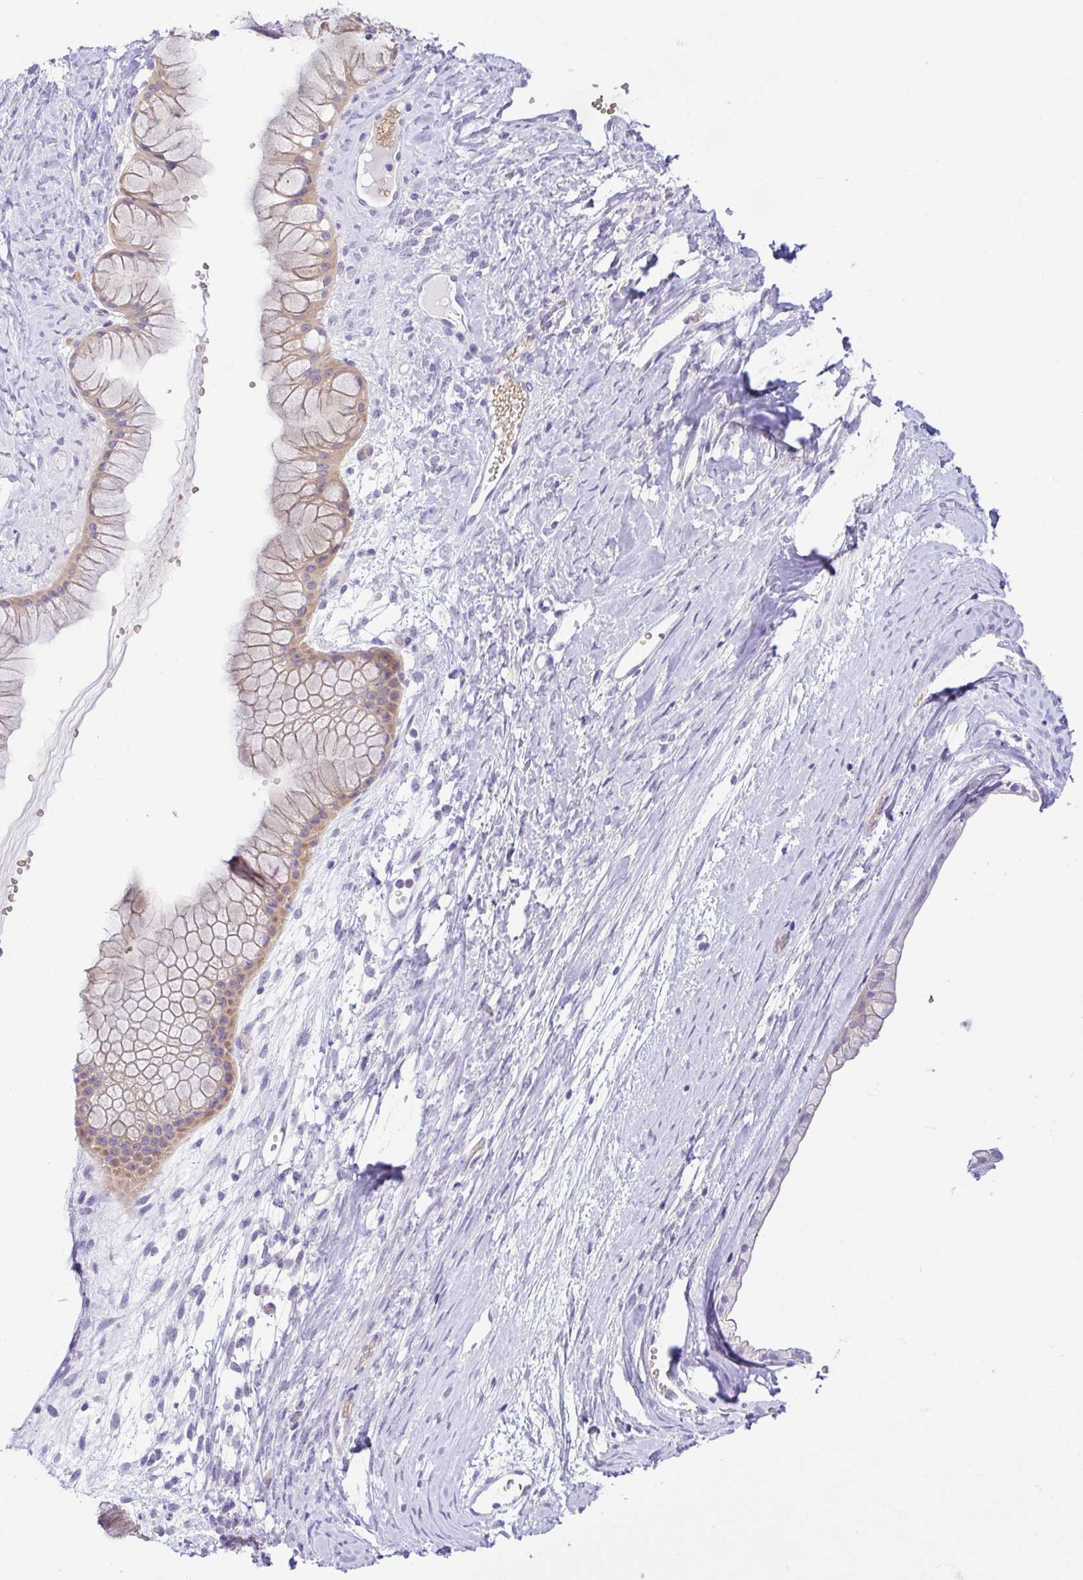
{"staining": {"intensity": "weak", "quantity": ">75%", "location": "cytoplasmic/membranous"}, "tissue": "ovarian cancer", "cell_type": "Tumor cells", "image_type": "cancer", "snomed": [{"axis": "morphology", "description": "Cystadenocarcinoma, mucinous, NOS"}, {"axis": "topography", "description": "Ovary"}], "caption": "High-power microscopy captured an IHC histopathology image of ovarian cancer, revealing weak cytoplasmic/membranous expression in about >75% of tumor cells. (brown staining indicates protein expression, while blue staining denotes nuclei).", "gene": "EPB42", "patient": {"sex": "female", "age": 61}}